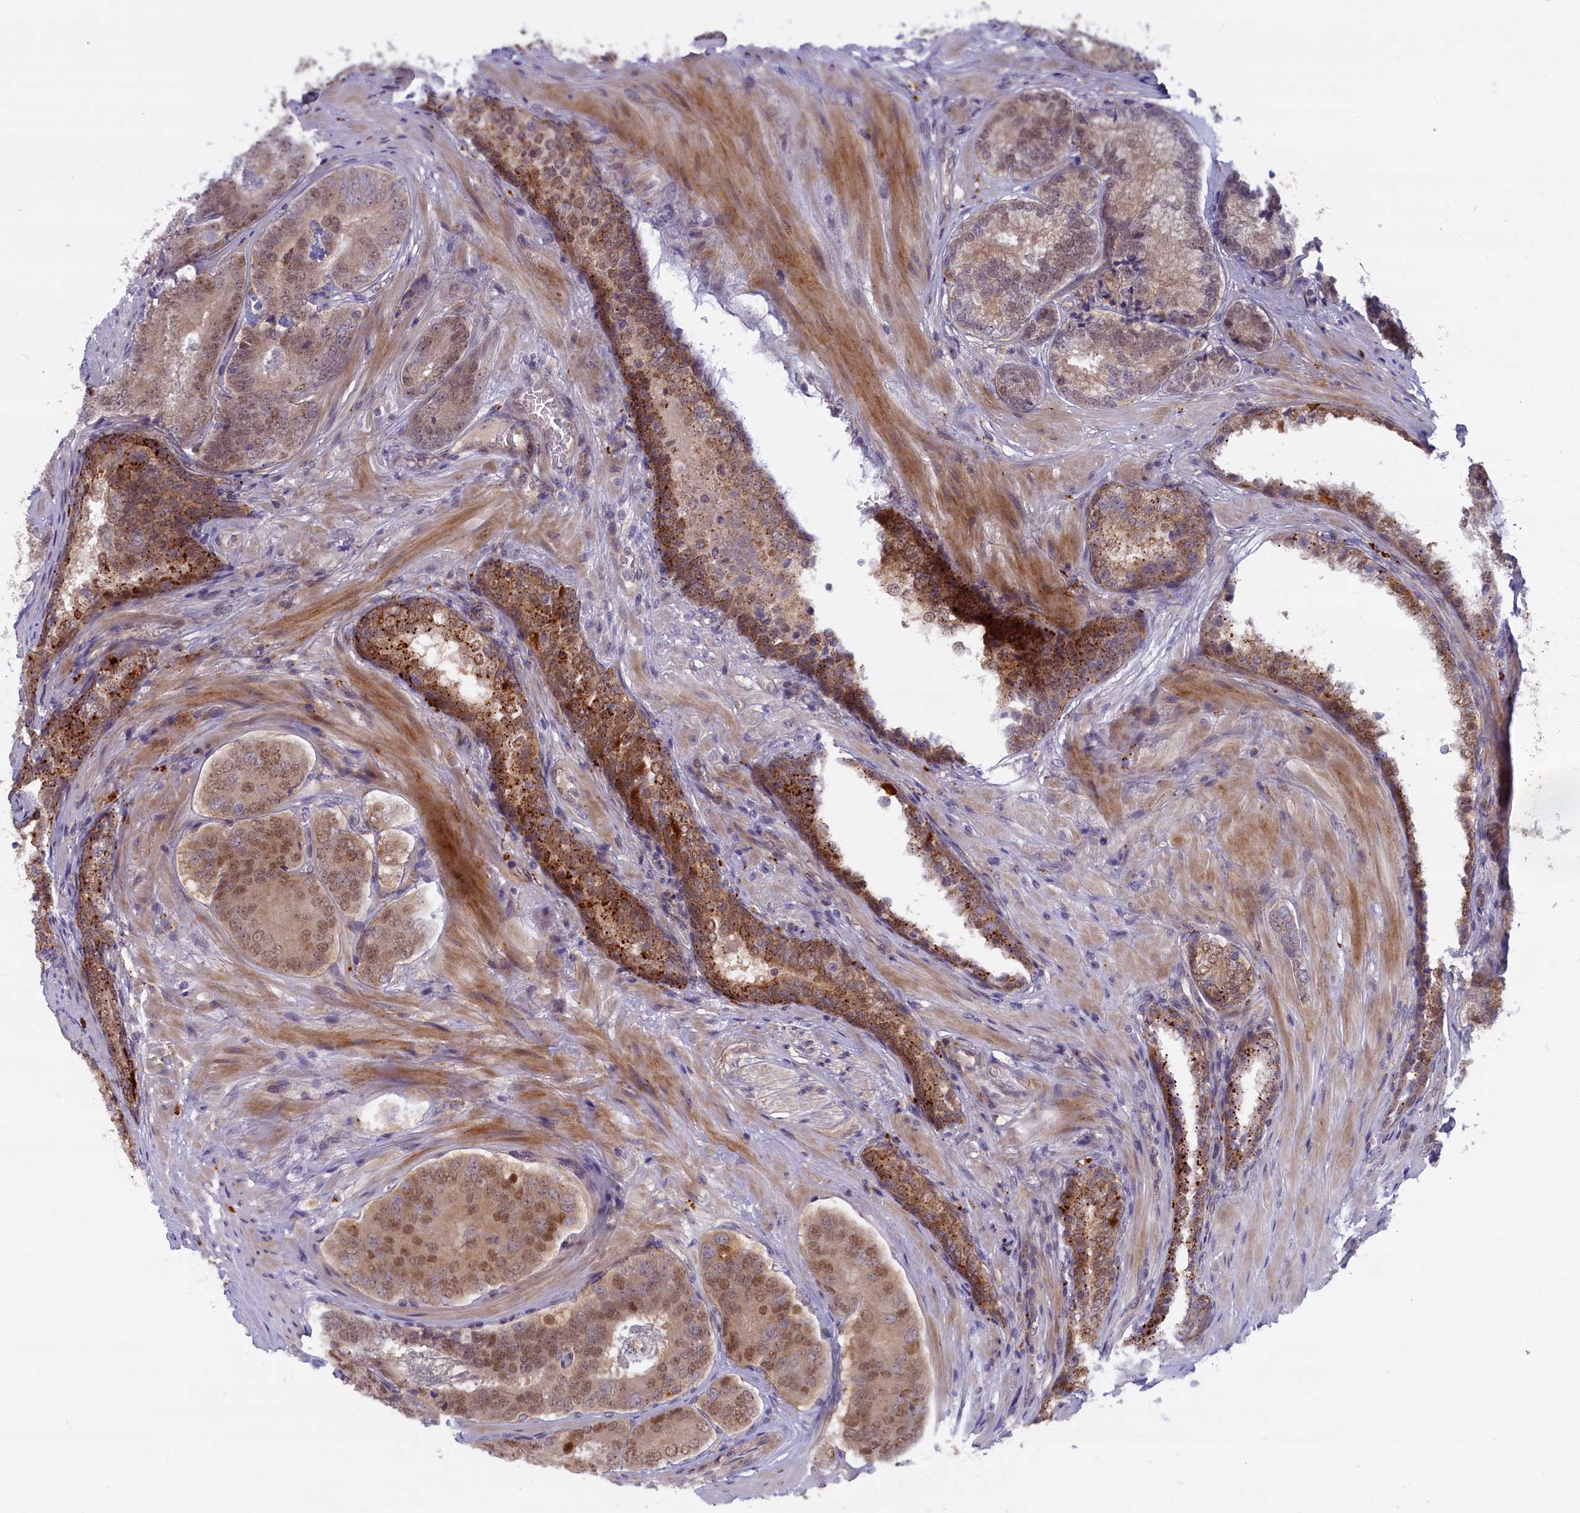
{"staining": {"intensity": "moderate", "quantity": ">75%", "location": "cytoplasmic/membranous,nuclear"}, "tissue": "prostate cancer", "cell_type": "Tumor cells", "image_type": "cancer", "snomed": [{"axis": "morphology", "description": "Adenocarcinoma, High grade"}, {"axis": "topography", "description": "Prostate"}], "caption": "Immunohistochemistry histopathology image of human prostate cancer stained for a protein (brown), which demonstrates medium levels of moderate cytoplasmic/membranous and nuclear staining in about >75% of tumor cells.", "gene": "FCSK", "patient": {"sex": "male", "age": 63}}